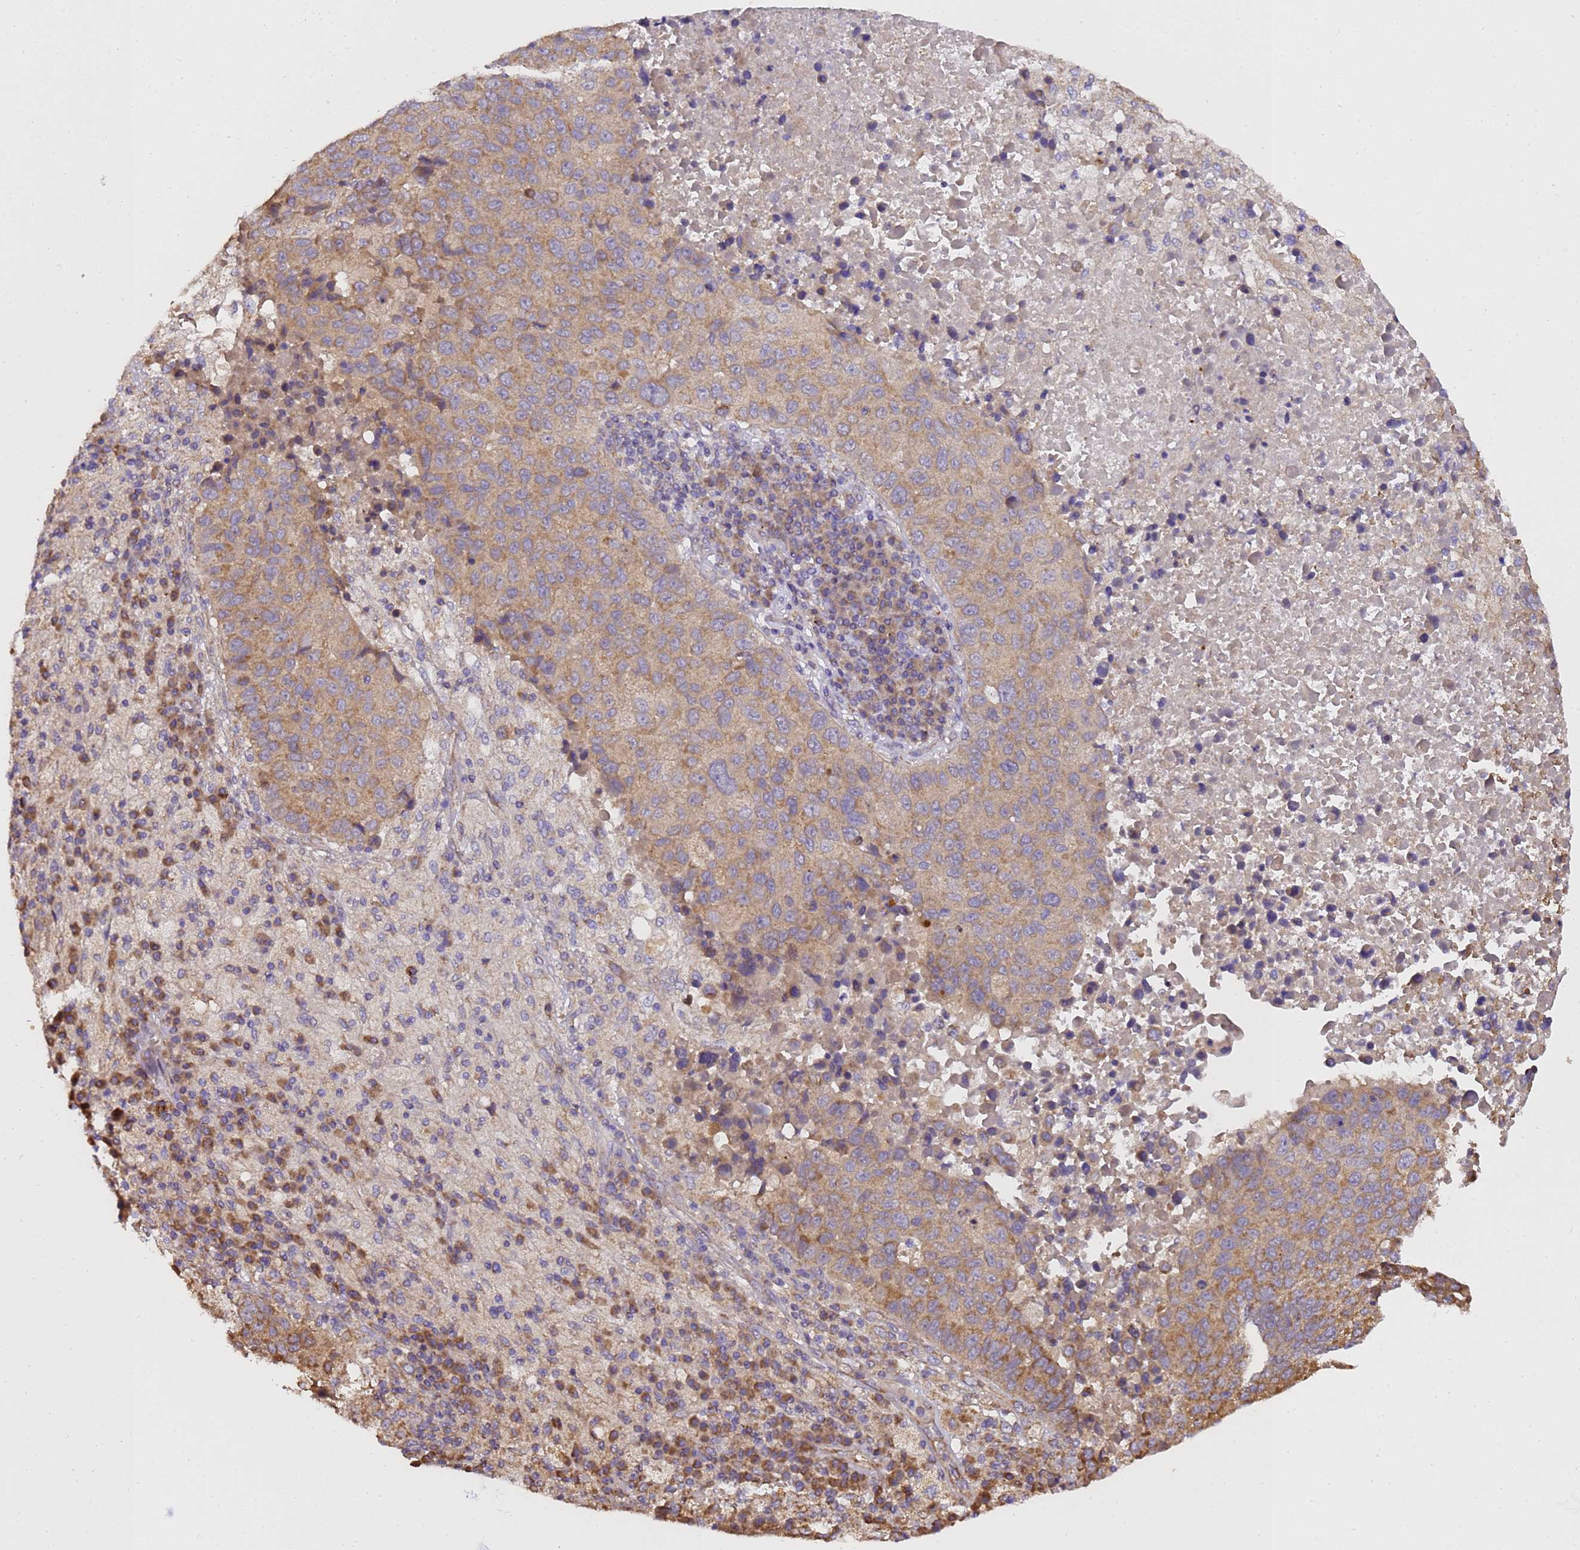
{"staining": {"intensity": "moderate", "quantity": "25%-75%", "location": "cytoplasmic/membranous"}, "tissue": "lung cancer", "cell_type": "Tumor cells", "image_type": "cancer", "snomed": [{"axis": "morphology", "description": "Squamous cell carcinoma, NOS"}, {"axis": "topography", "description": "Lung"}], "caption": "Moderate cytoplasmic/membranous protein positivity is appreciated in approximately 25%-75% of tumor cells in lung squamous cell carcinoma.", "gene": "LRRIQ1", "patient": {"sex": "male", "age": 73}}